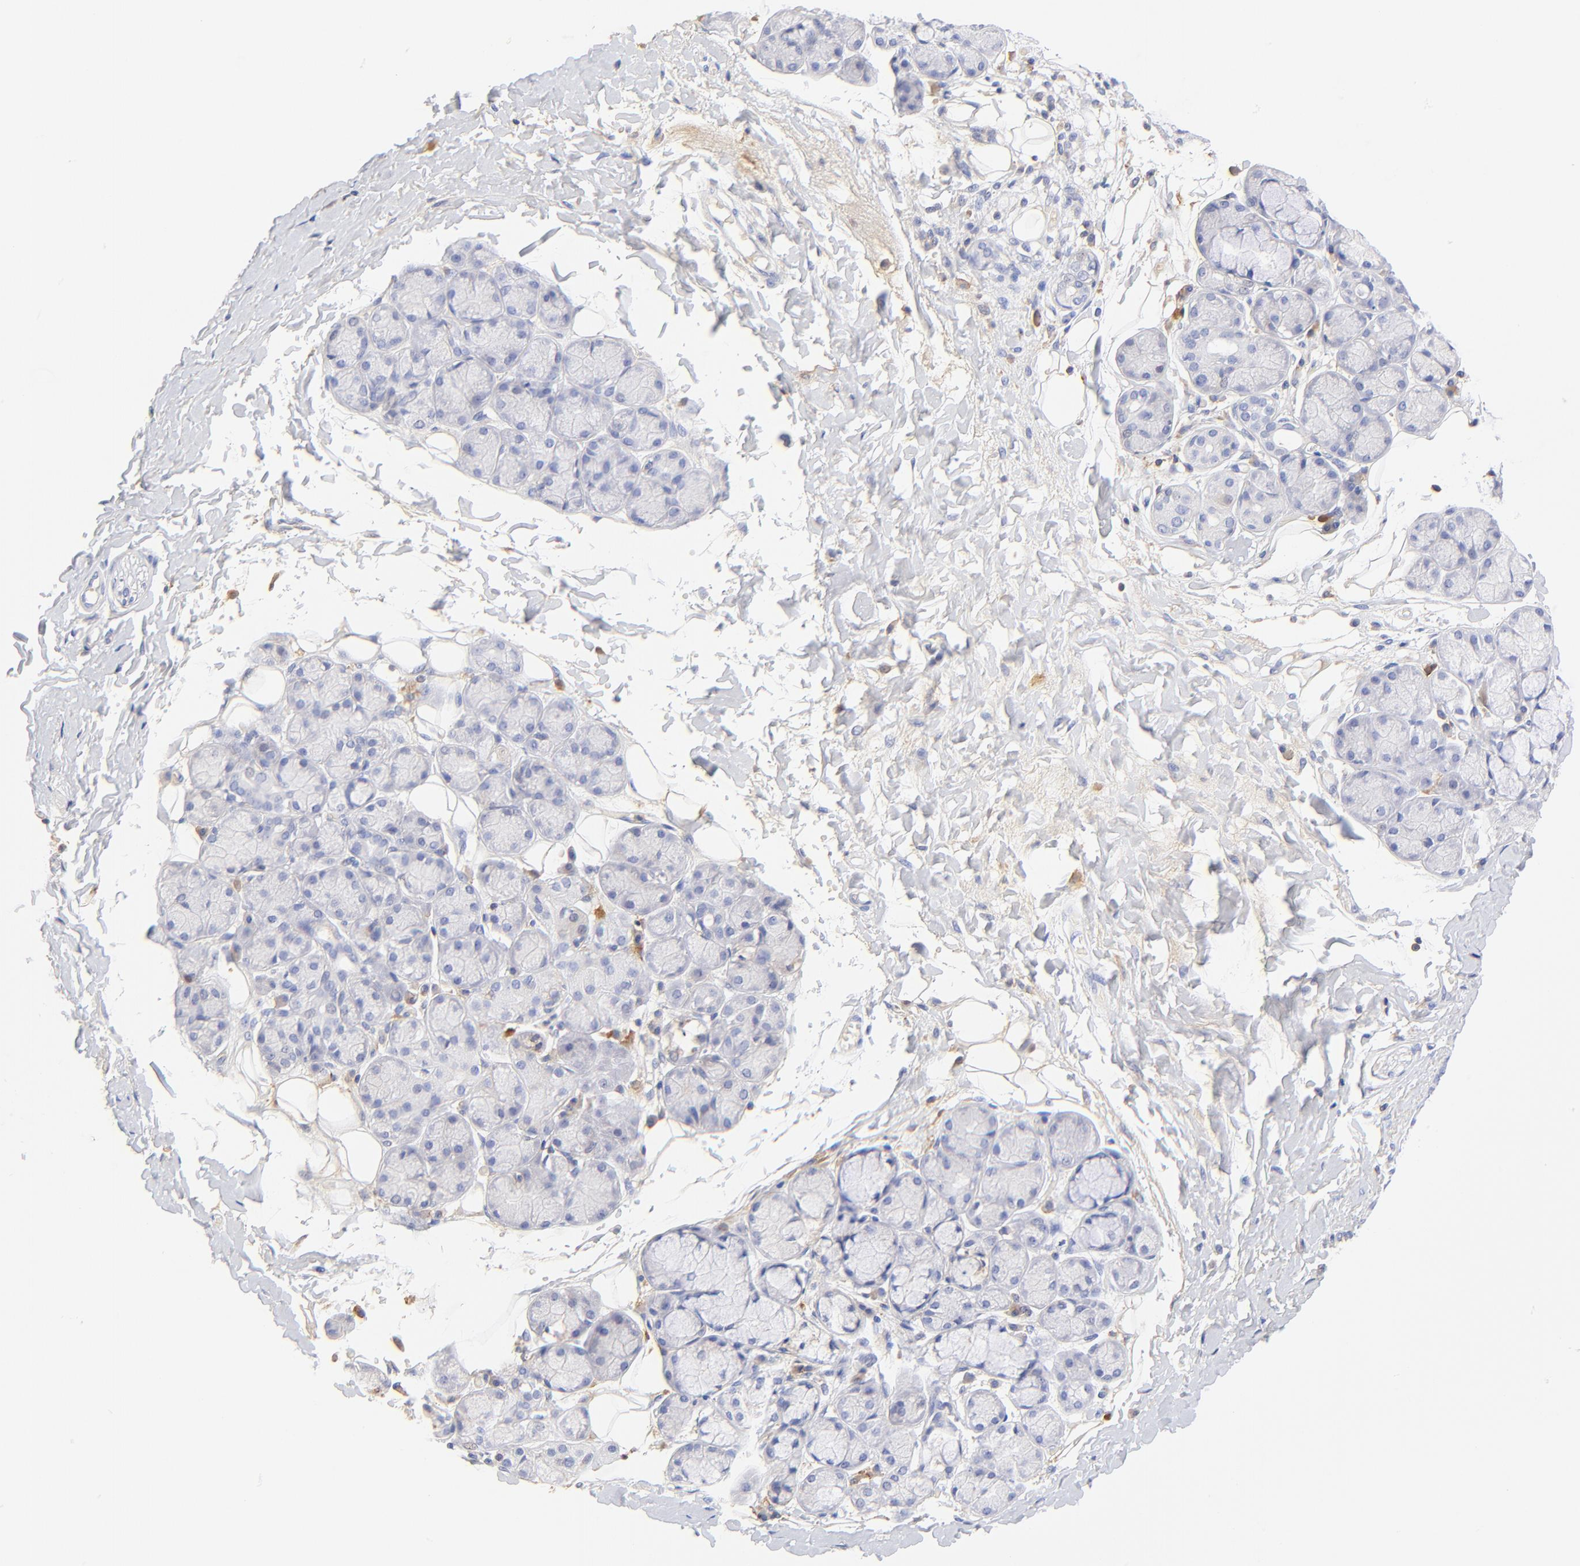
{"staining": {"intensity": "negative", "quantity": "none", "location": "none"}, "tissue": "salivary gland", "cell_type": "Glandular cells", "image_type": "normal", "snomed": [{"axis": "morphology", "description": "Normal tissue, NOS"}, {"axis": "topography", "description": "Skeletal muscle"}, {"axis": "topography", "description": "Oral tissue"}, {"axis": "topography", "description": "Salivary gland"}, {"axis": "topography", "description": "Peripheral nerve tissue"}], "caption": "An immunohistochemistry (IHC) photomicrograph of unremarkable salivary gland is shown. There is no staining in glandular cells of salivary gland. (DAB (3,3'-diaminobenzidine) IHC visualized using brightfield microscopy, high magnification).", "gene": "MDGA2", "patient": {"sex": "male", "age": 54}}